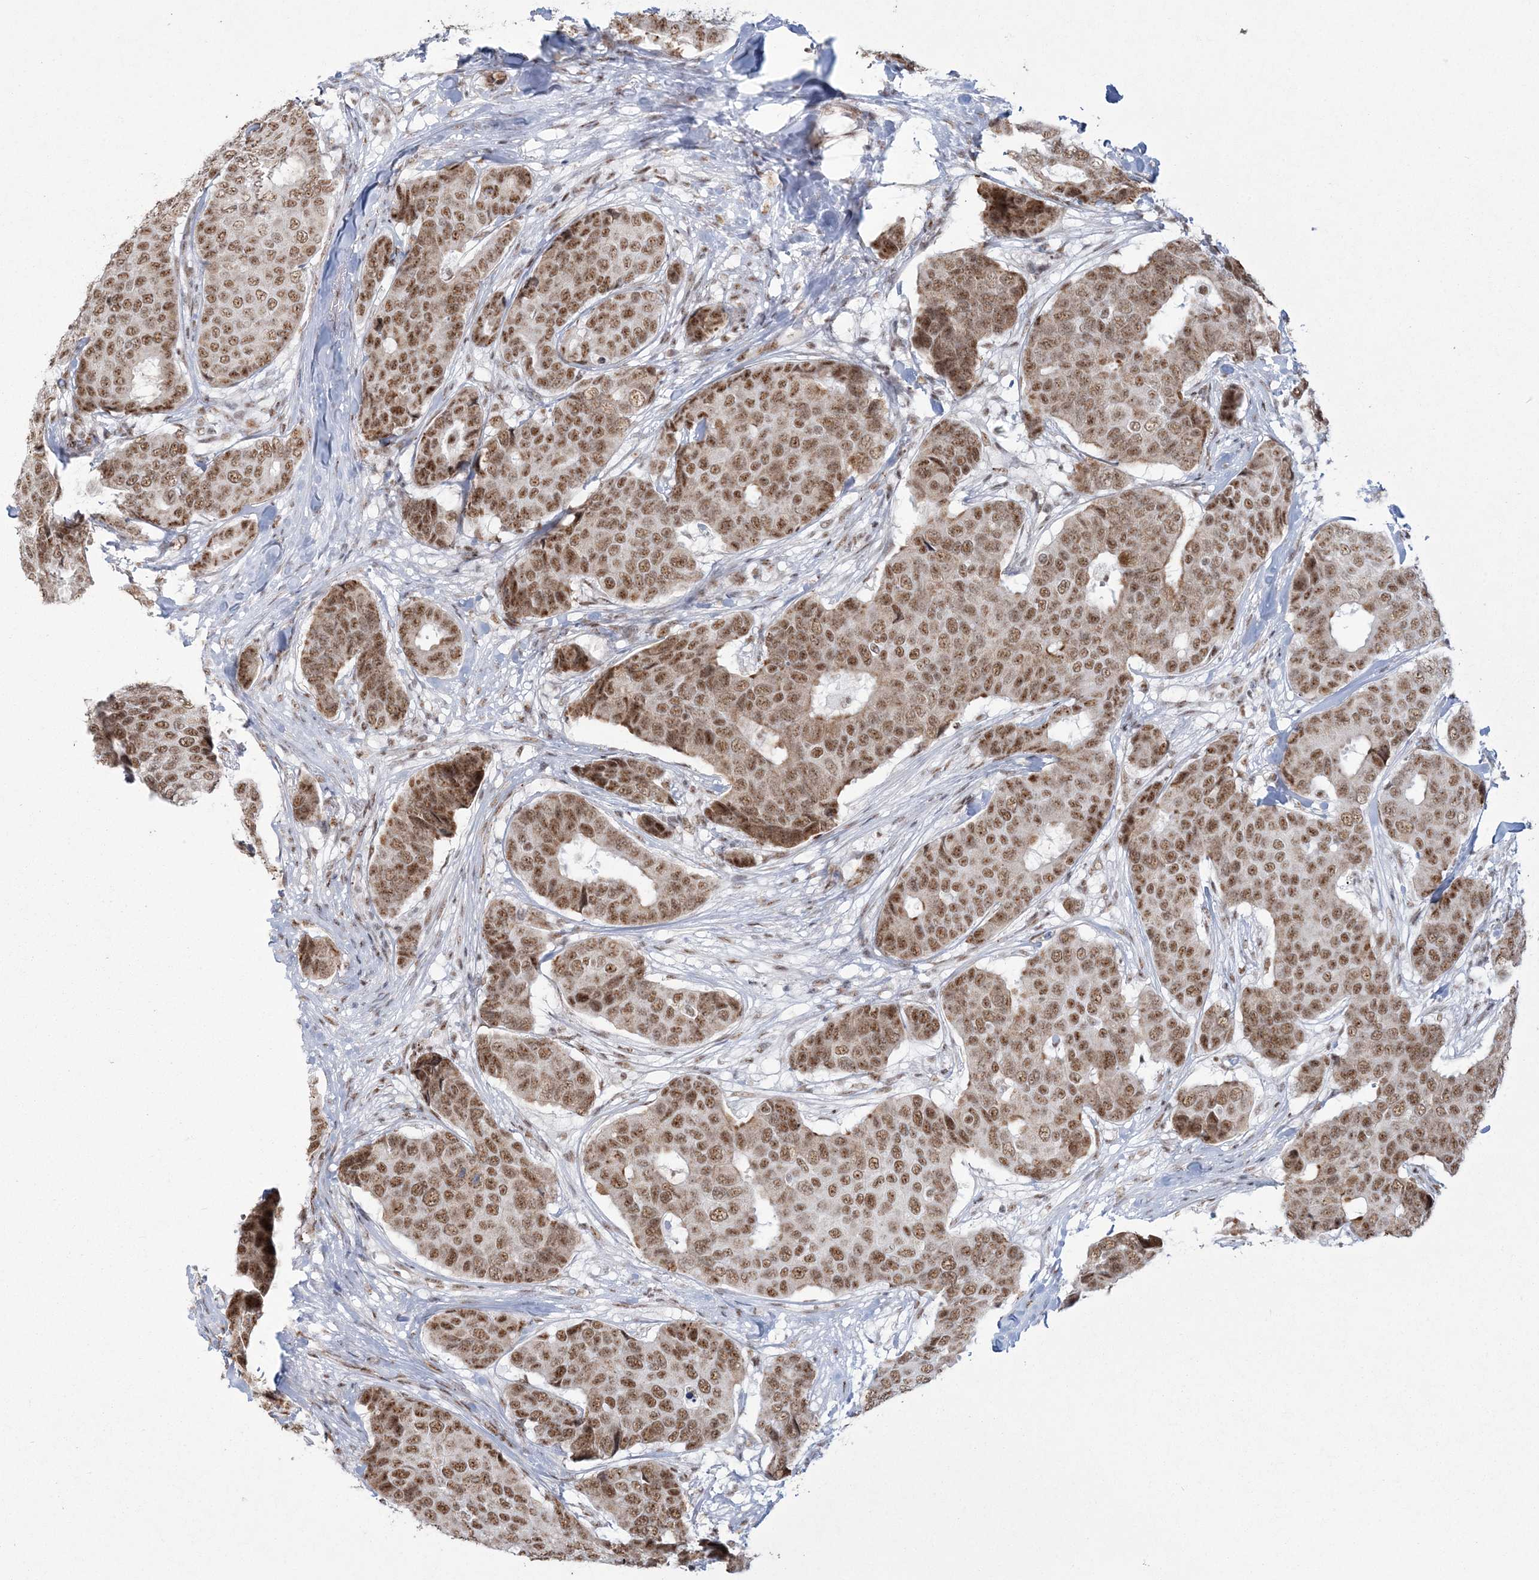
{"staining": {"intensity": "moderate", "quantity": ">75%", "location": "nuclear"}, "tissue": "breast cancer", "cell_type": "Tumor cells", "image_type": "cancer", "snomed": [{"axis": "morphology", "description": "Duct carcinoma"}, {"axis": "topography", "description": "Breast"}], "caption": "IHC image of neoplastic tissue: invasive ductal carcinoma (breast) stained using immunohistochemistry reveals medium levels of moderate protein expression localized specifically in the nuclear of tumor cells, appearing as a nuclear brown color.", "gene": "RBM17", "patient": {"sex": "female", "age": 75}}